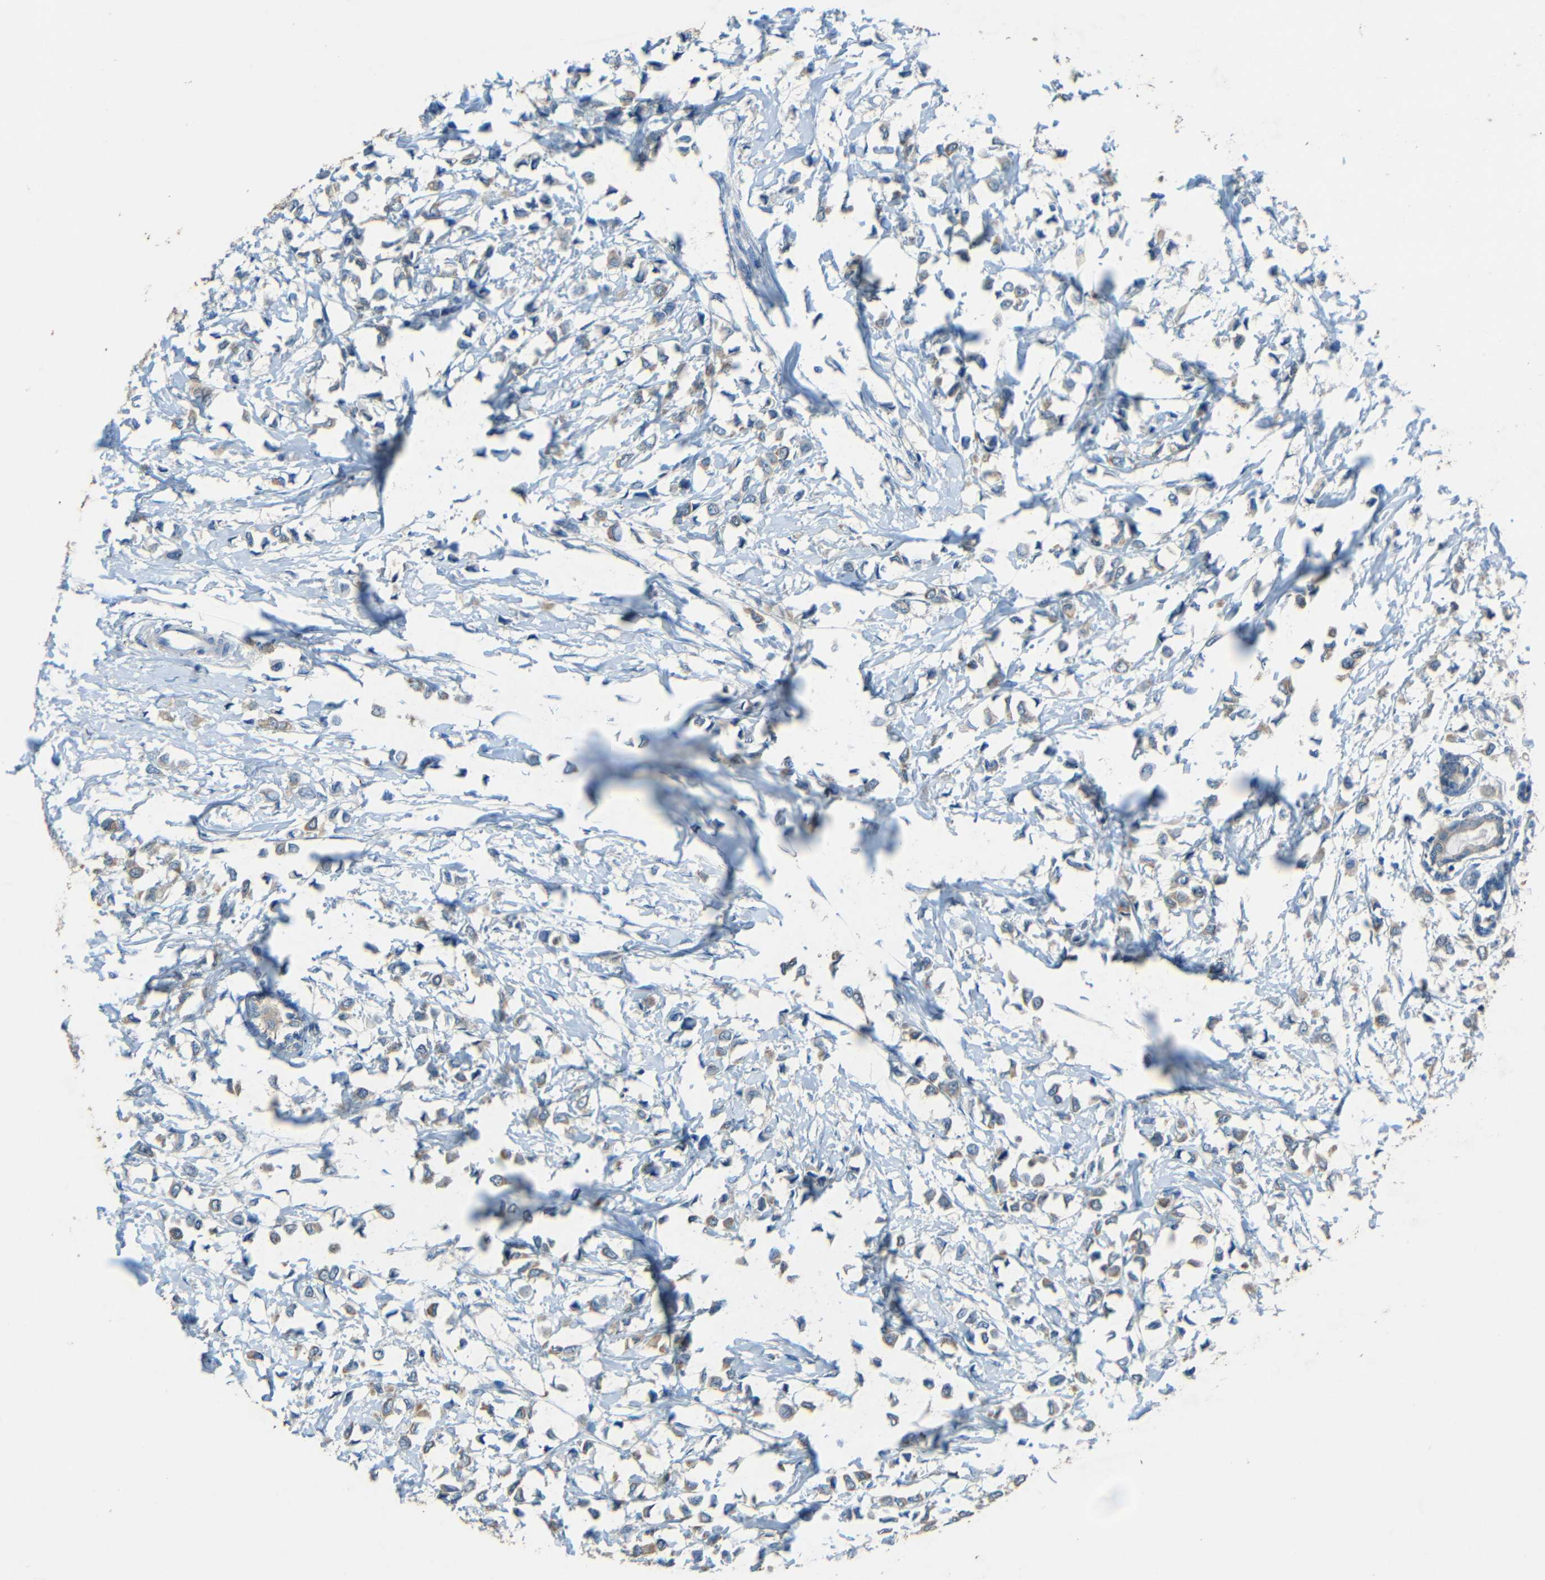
{"staining": {"intensity": "weak", "quantity": ">75%", "location": "cytoplasmic/membranous"}, "tissue": "breast cancer", "cell_type": "Tumor cells", "image_type": "cancer", "snomed": [{"axis": "morphology", "description": "Lobular carcinoma"}, {"axis": "topography", "description": "Breast"}], "caption": "Immunohistochemical staining of breast cancer (lobular carcinoma) shows low levels of weak cytoplasmic/membranous protein expression in approximately >75% of tumor cells.", "gene": "CYP26B1", "patient": {"sex": "female", "age": 51}}